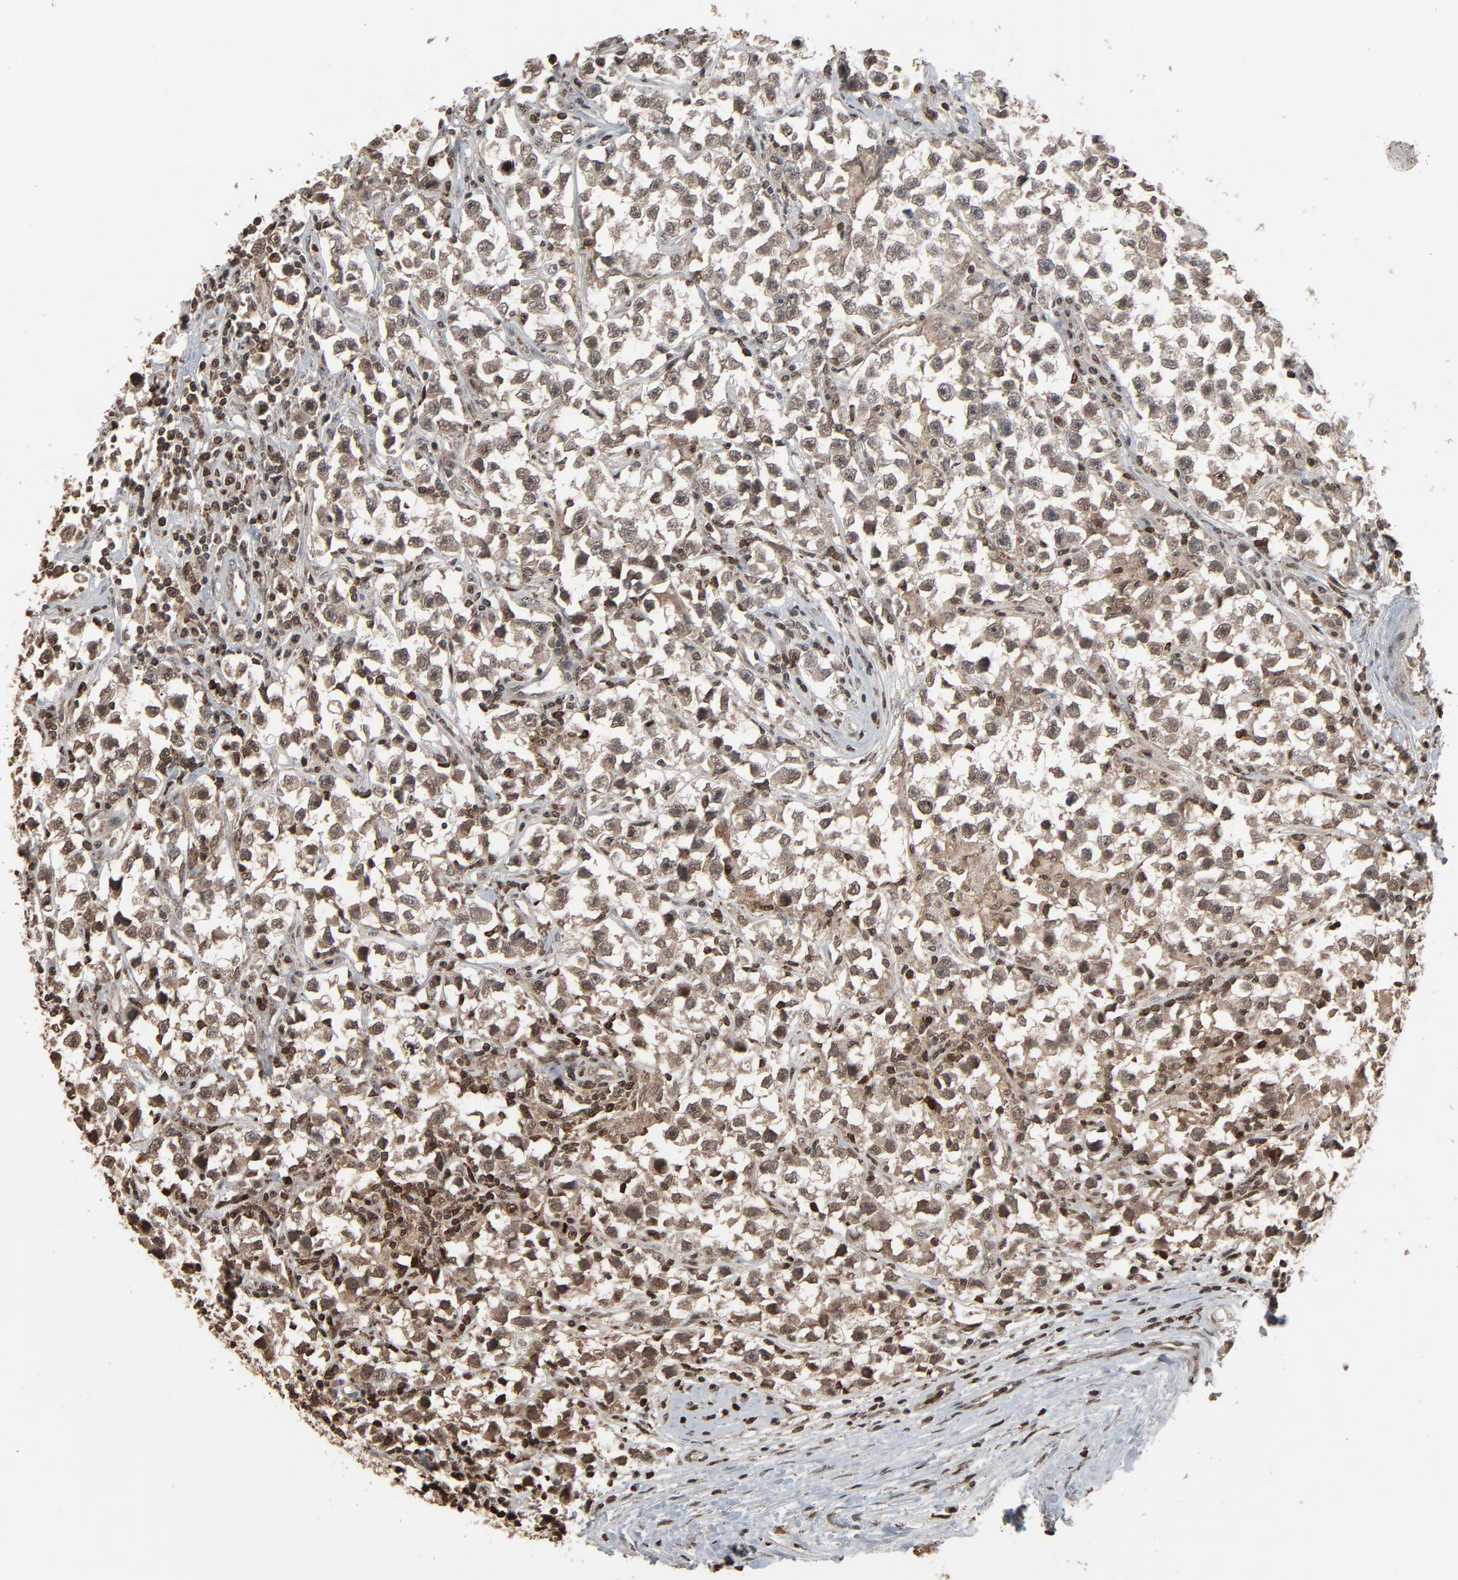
{"staining": {"intensity": "weak", "quantity": ">75%", "location": "cytoplasmic/membranous,nuclear"}, "tissue": "testis cancer", "cell_type": "Tumor cells", "image_type": "cancer", "snomed": [{"axis": "morphology", "description": "Seminoma, NOS"}, {"axis": "topography", "description": "Testis"}], "caption": "Human seminoma (testis) stained for a protein (brown) reveals weak cytoplasmic/membranous and nuclear positive positivity in about >75% of tumor cells.", "gene": "RPS6KA3", "patient": {"sex": "male", "age": 33}}